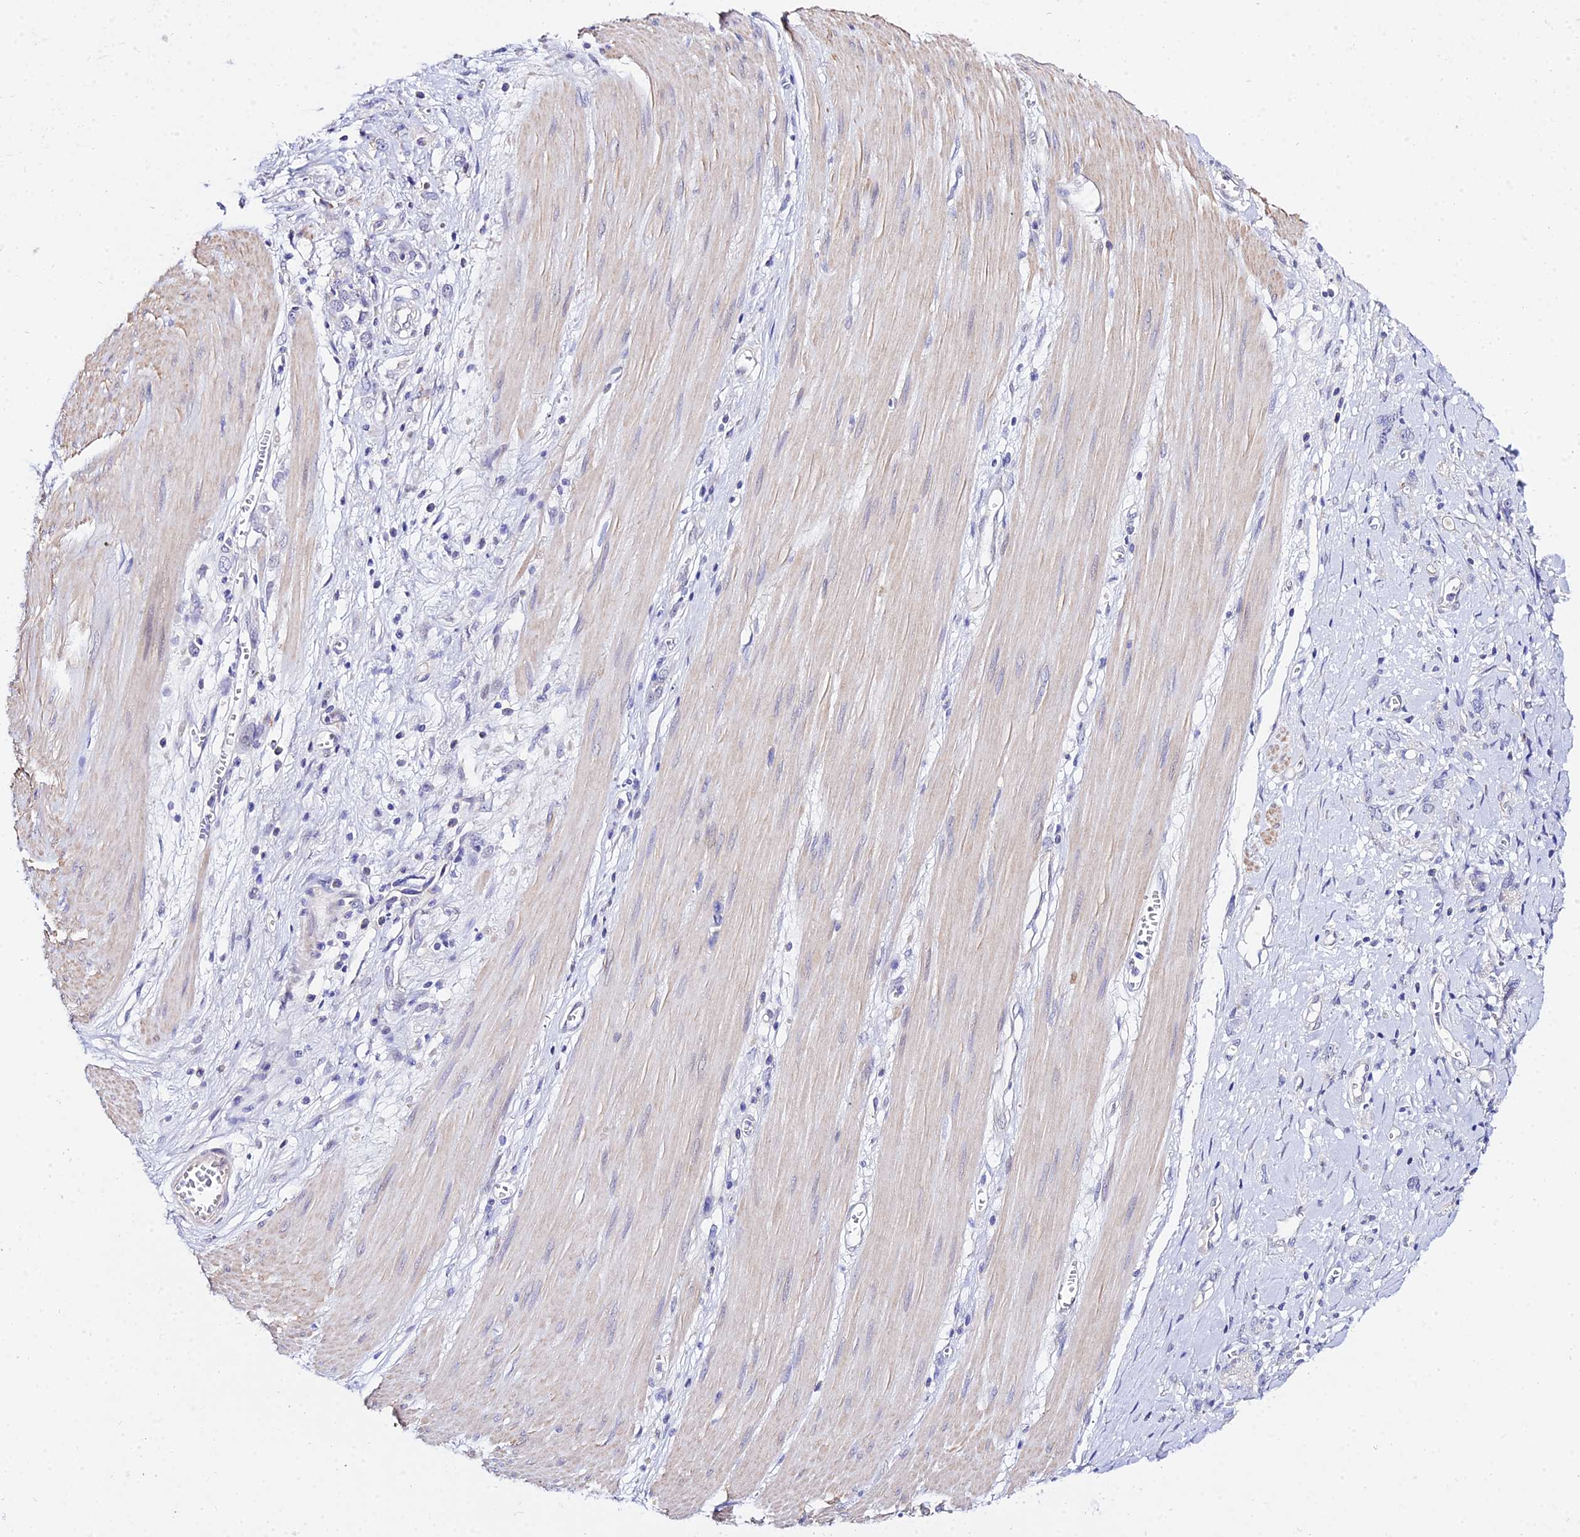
{"staining": {"intensity": "negative", "quantity": "none", "location": "none"}, "tissue": "stomach cancer", "cell_type": "Tumor cells", "image_type": "cancer", "snomed": [{"axis": "morphology", "description": "Adenocarcinoma, NOS"}, {"axis": "topography", "description": "Stomach"}], "caption": "Immunohistochemical staining of stomach cancer (adenocarcinoma) displays no significant positivity in tumor cells. (Brightfield microscopy of DAB immunohistochemistry (IHC) at high magnification).", "gene": "ZNF628", "patient": {"sex": "female", "age": 76}}